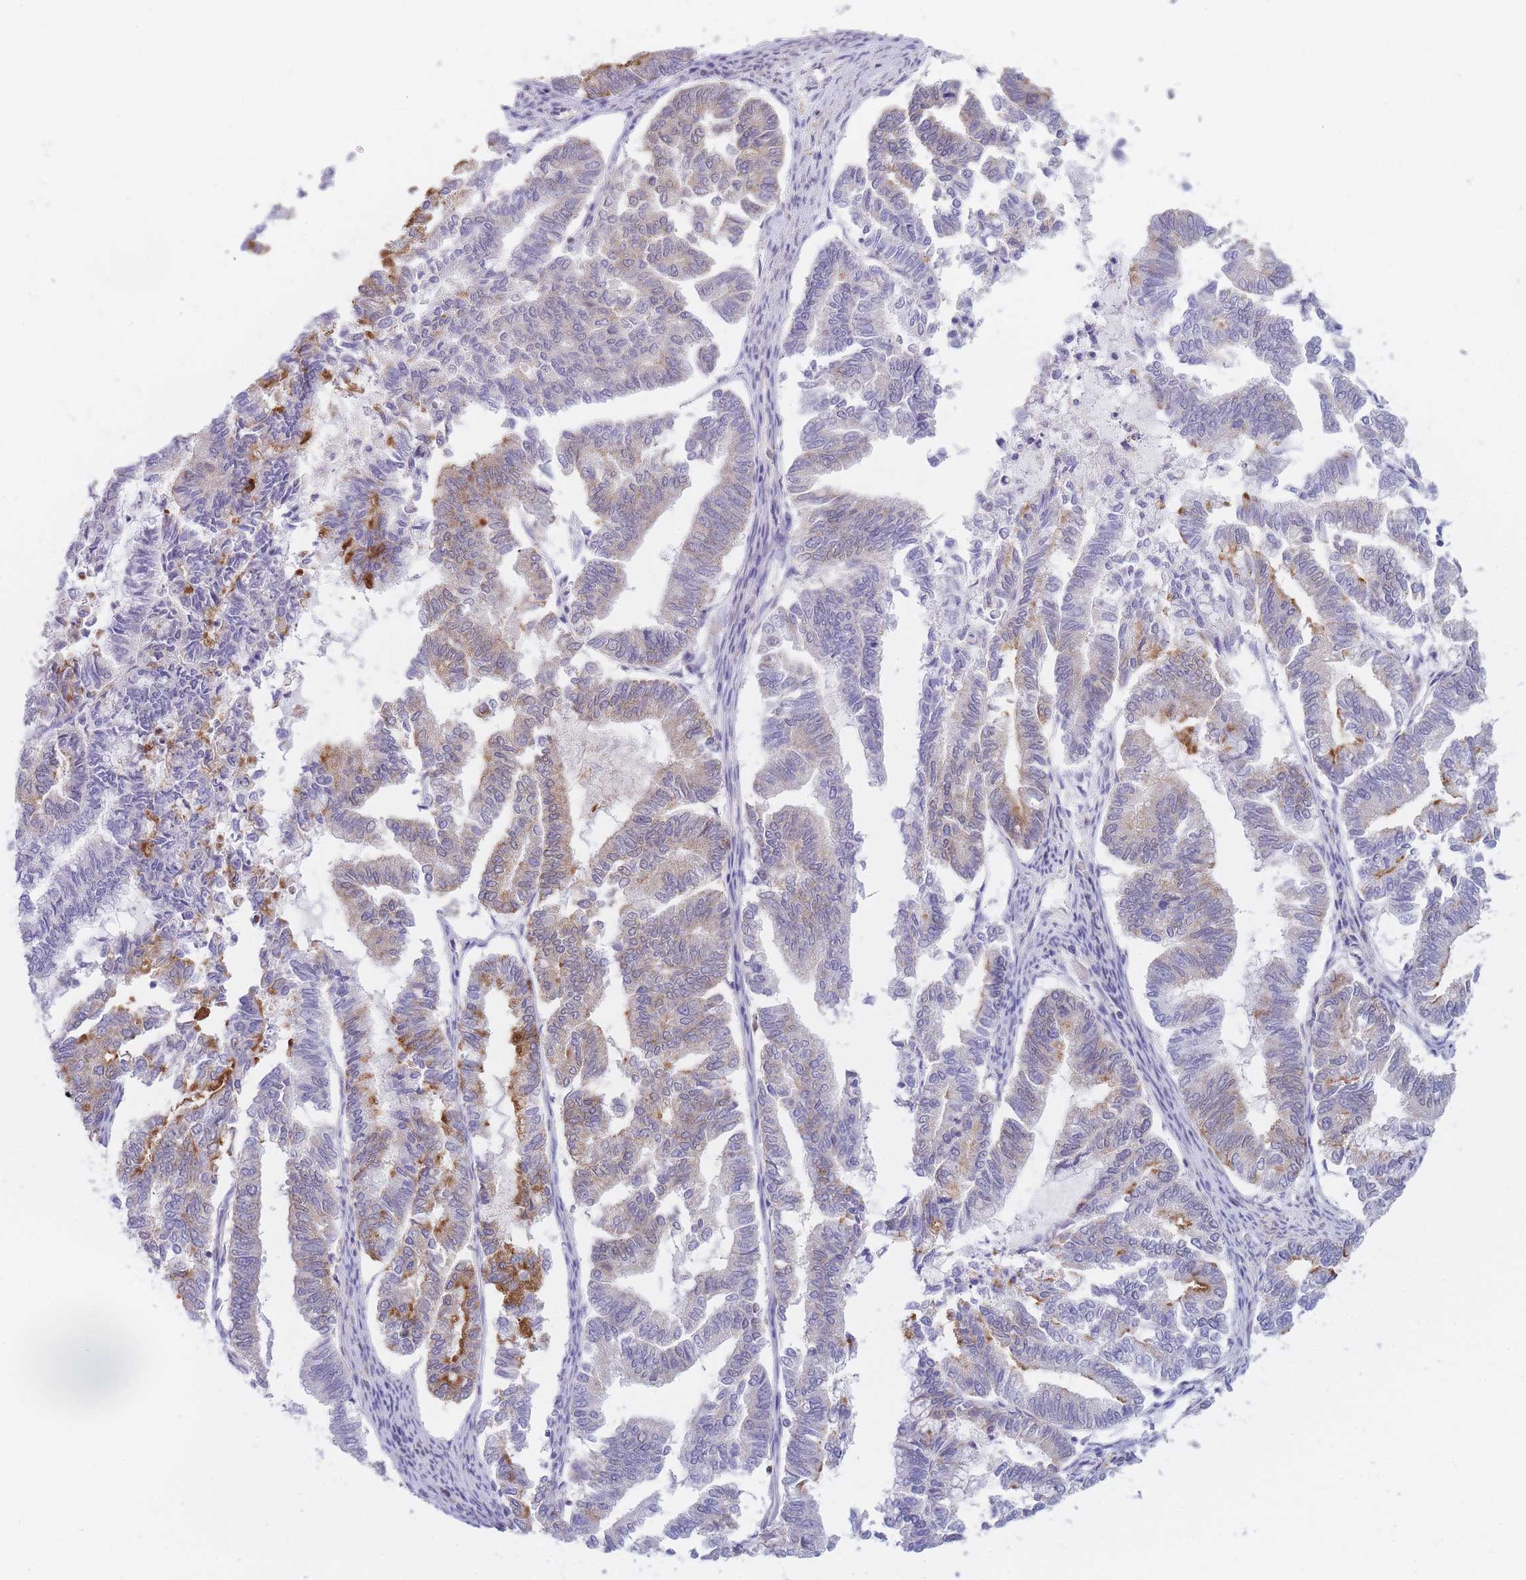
{"staining": {"intensity": "moderate", "quantity": "<25%", "location": "cytoplasmic/membranous"}, "tissue": "endometrial cancer", "cell_type": "Tumor cells", "image_type": "cancer", "snomed": [{"axis": "morphology", "description": "Adenocarcinoma, NOS"}, {"axis": "topography", "description": "Endometrium"}], "caption": "An image of endometrial cancer stained for a protein demonstrates moderate cytoplasmic/membranous brown staining in tumor cells.", "gene": "NSFL1C", "patient": {"sex": "female", "age": 79}}